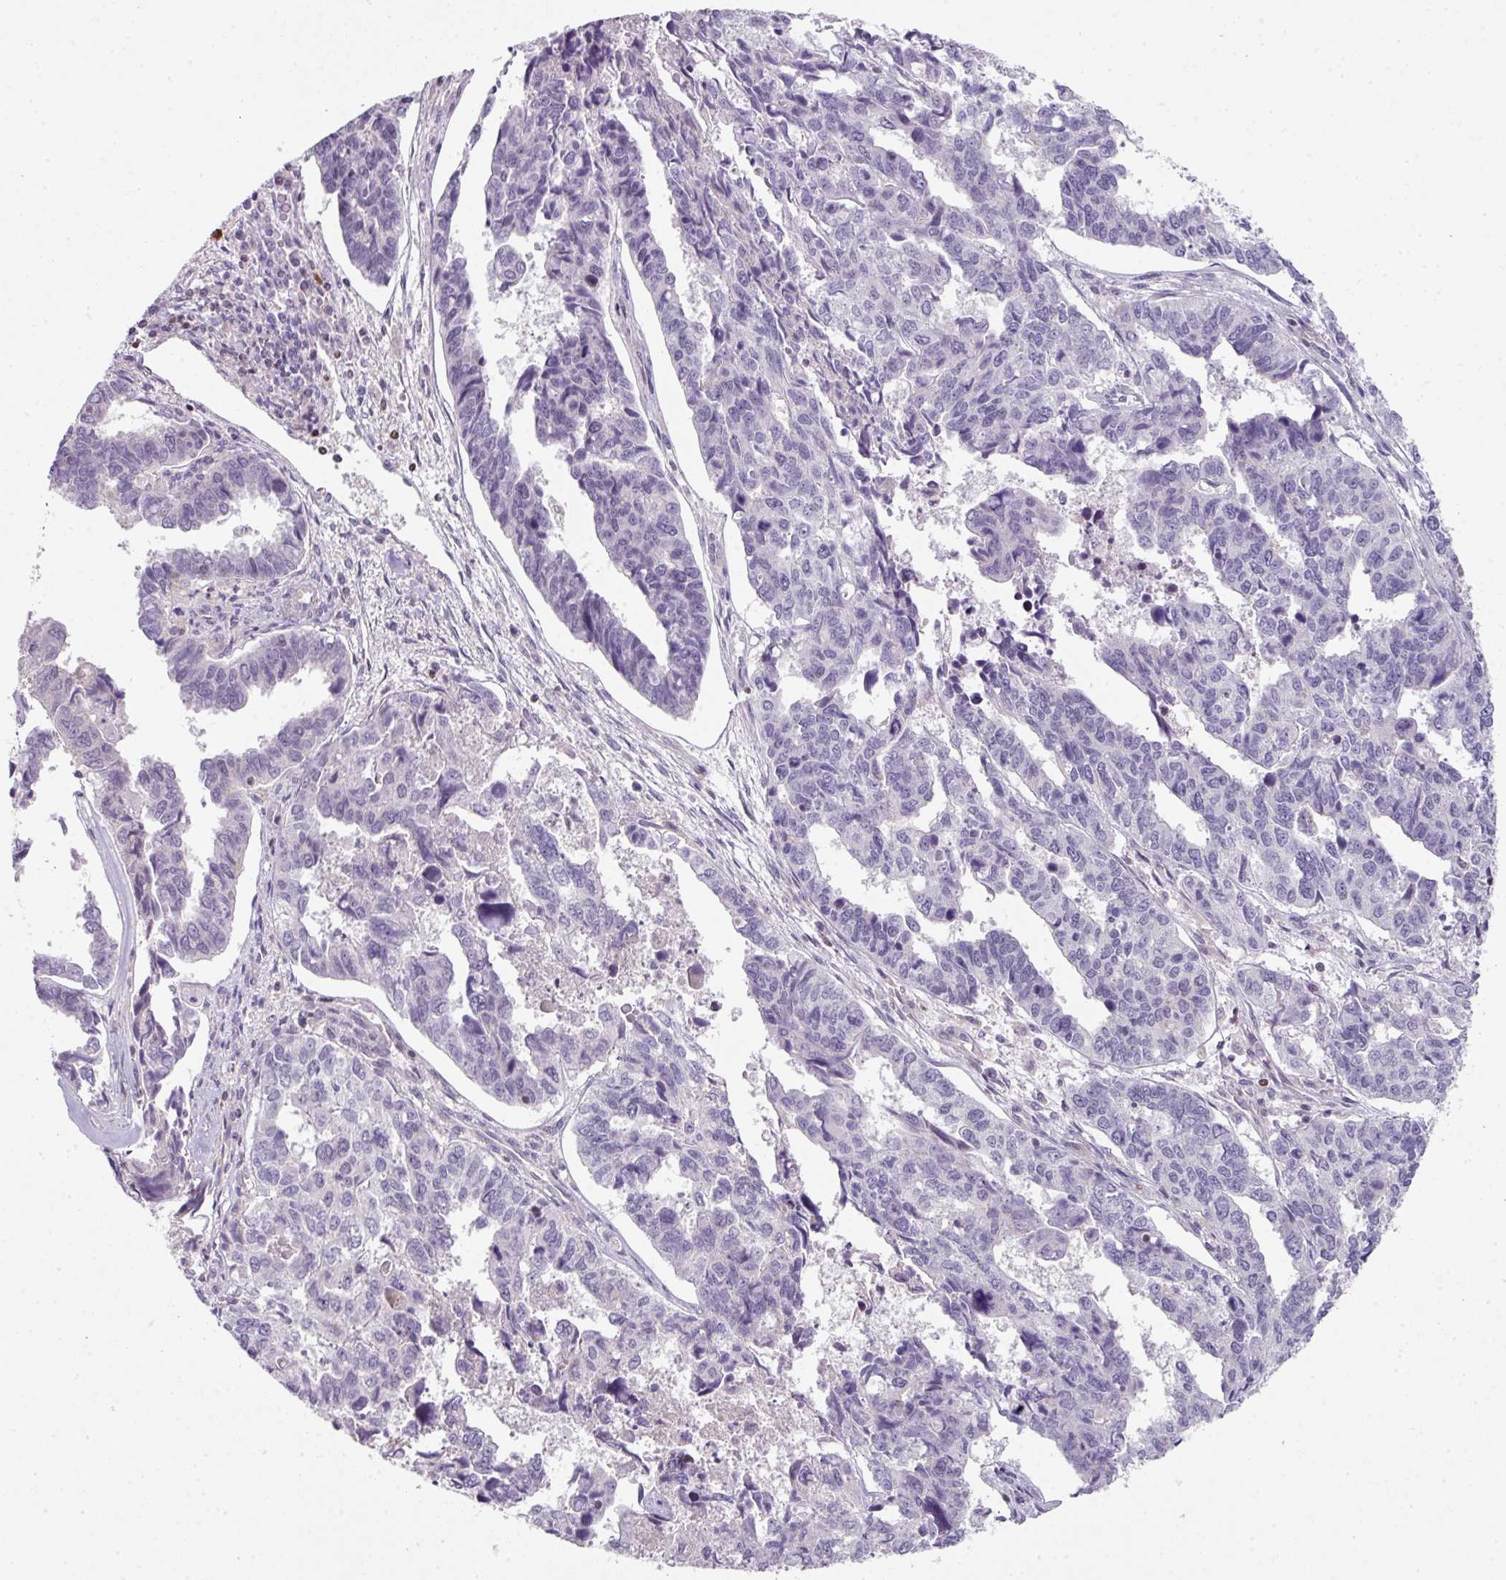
{"staining": {"intensity": "negative", "quantity": "none", "location": "none"}, "tissue": "endometrial cancer", "cell_type": "Tumor cells", "image_type": "cancer", "snomed": [{"axis": "morphology", "description": "Adenocarcinoma, NOS"}, {"axis": "topography", "description": "Endometrium"}], "caption": "Adenocarcinoma (endometrial) was stained to show a protein in brown. There is no significant expression in tumor cells.", "gene": "STAT5A", "patient": {"sex": "female", "age": 73}}